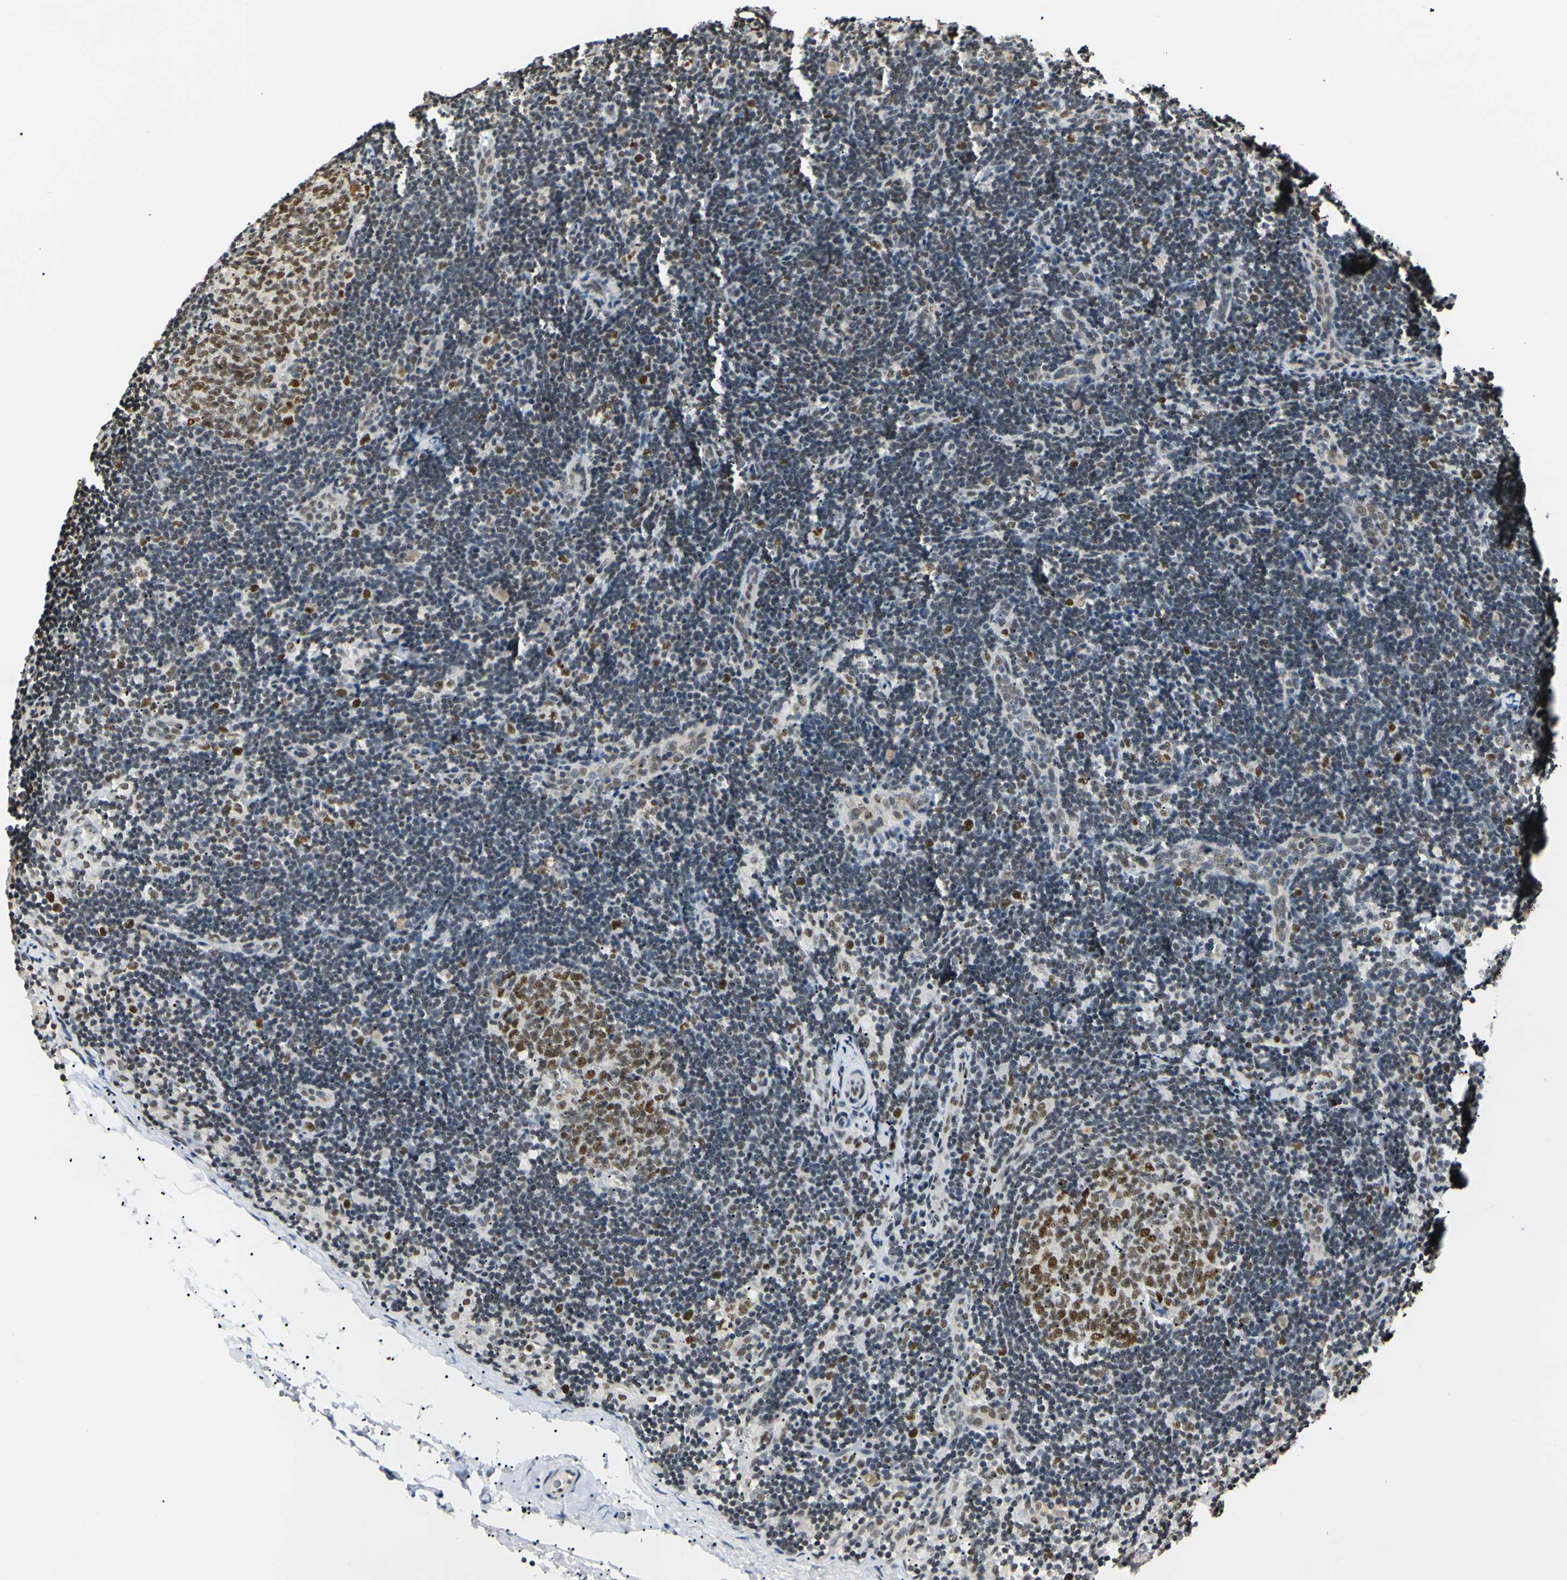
{"staining": {"intensity": "strong", "quantity": ">75%", "location": "nuclear"}, "tissue": "lymph node", "cell_type": "Germinal center cells", "image_type": "normal", "snomed": [{"axis": "morphology", "description": "Normal tissue, NOS"}, {"axis": "topography", "description": "Lymph node"}], "caption": "Immunohistochemical staining of benign human lymph node shows strong nuclear protein expression in approximately >75% of germinal center cells.", "gene": "SMARCA5", "patient": {"sex": "female", "age": 14}}